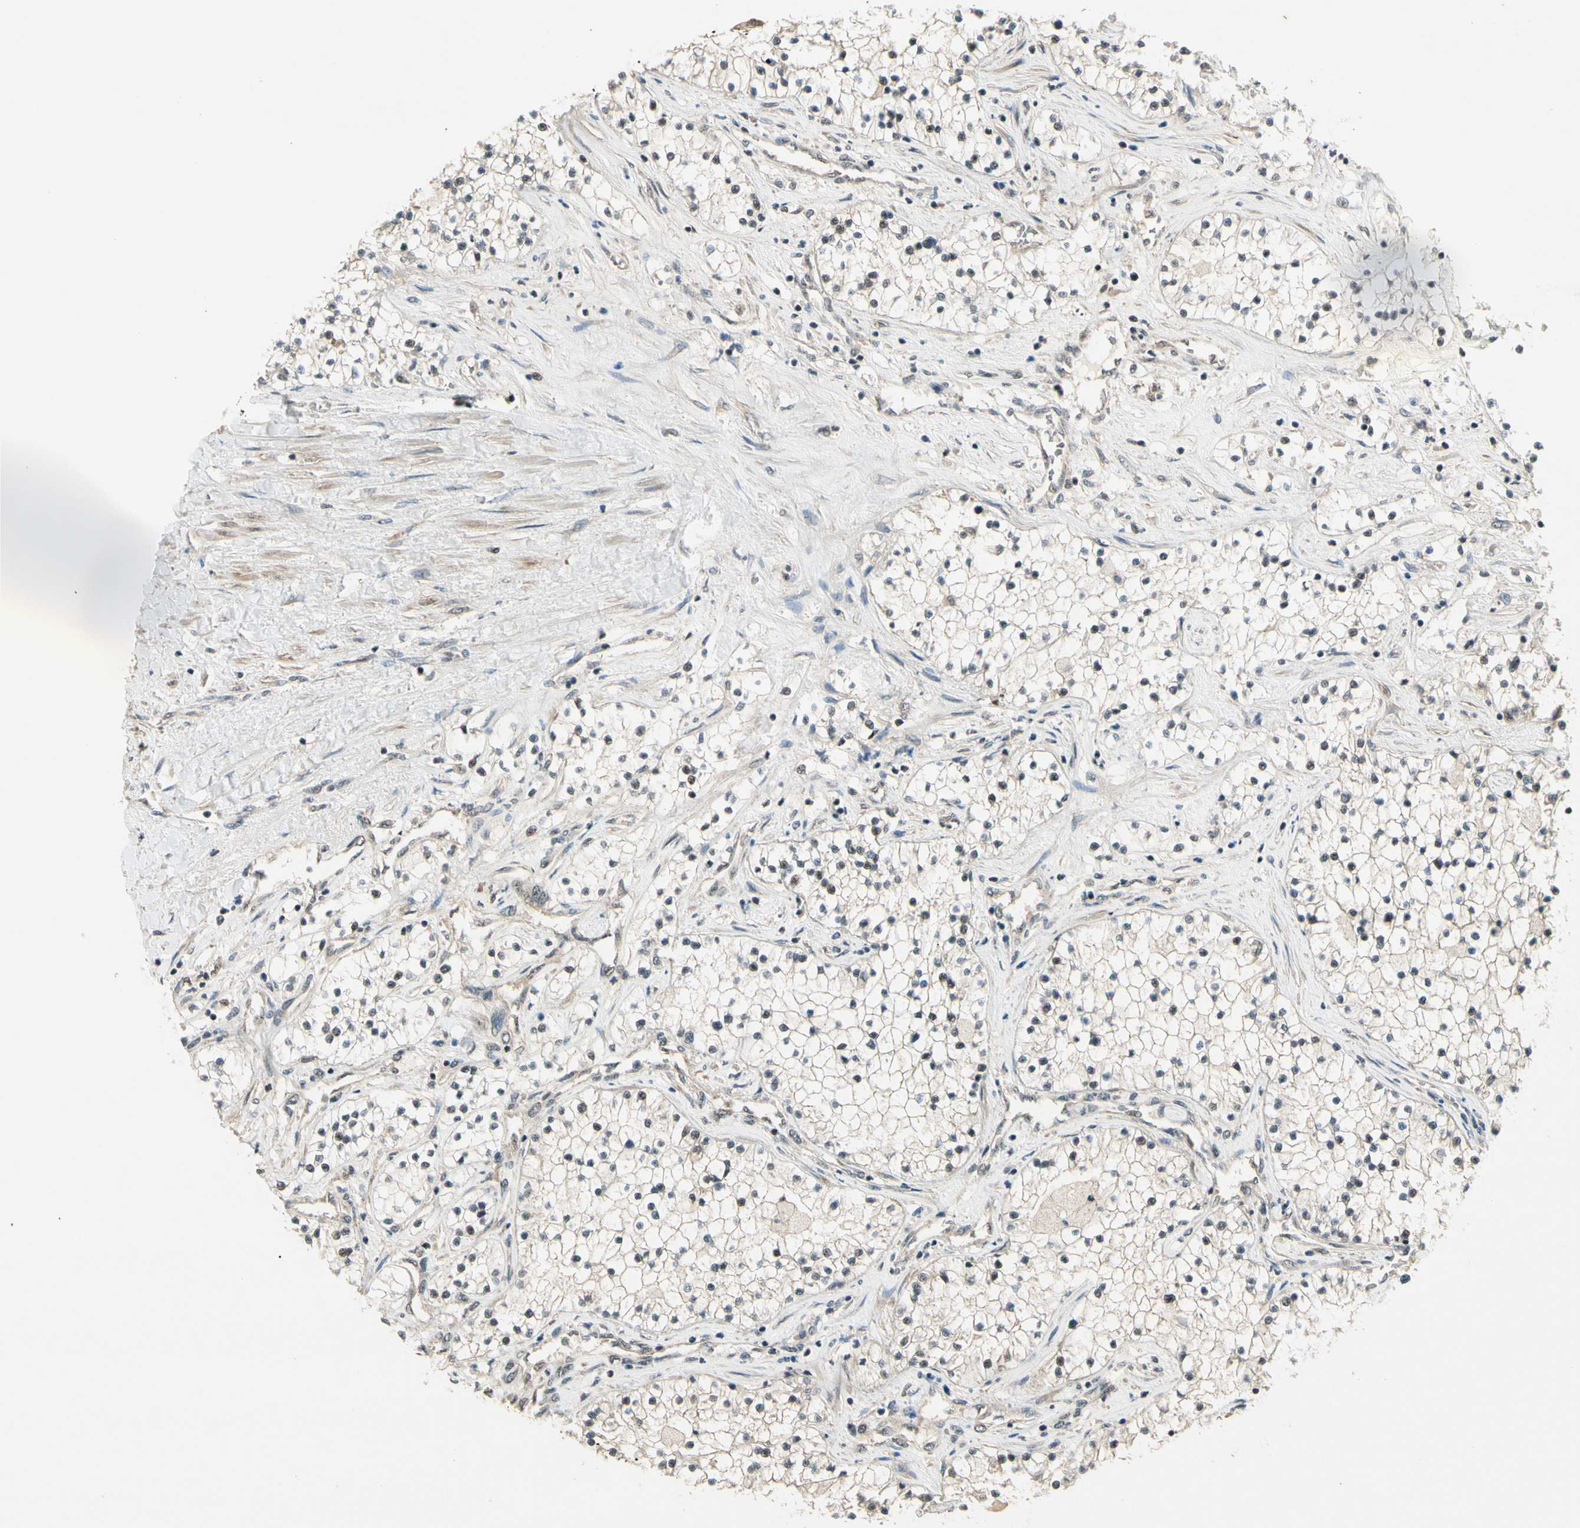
{"staining": {"intensity": "weak", "quantity": "25%-75%", "location": "cytoplasmic/membranous"}, "tissue": "renal cancer", "cell_type": "Tumor cells", "image_type": "cancer", "snomed": [{"axis": "morphology", "description": "Adenocarcinoma, NOS"}, {"axis": "topography", "description": "Kidney"}], "caption": "IHC histopathology image of neoplastic tissue: adenocarcinoma (renal) stained using IHC shows low levels of weak protein expression localized specifically in the cytoplasmic/membranous of tumor cells, appearing as a cytoplasmic/membranous brown color.", "gene": "MCPH1", "patient": {"sex": "male", "age": 68}}